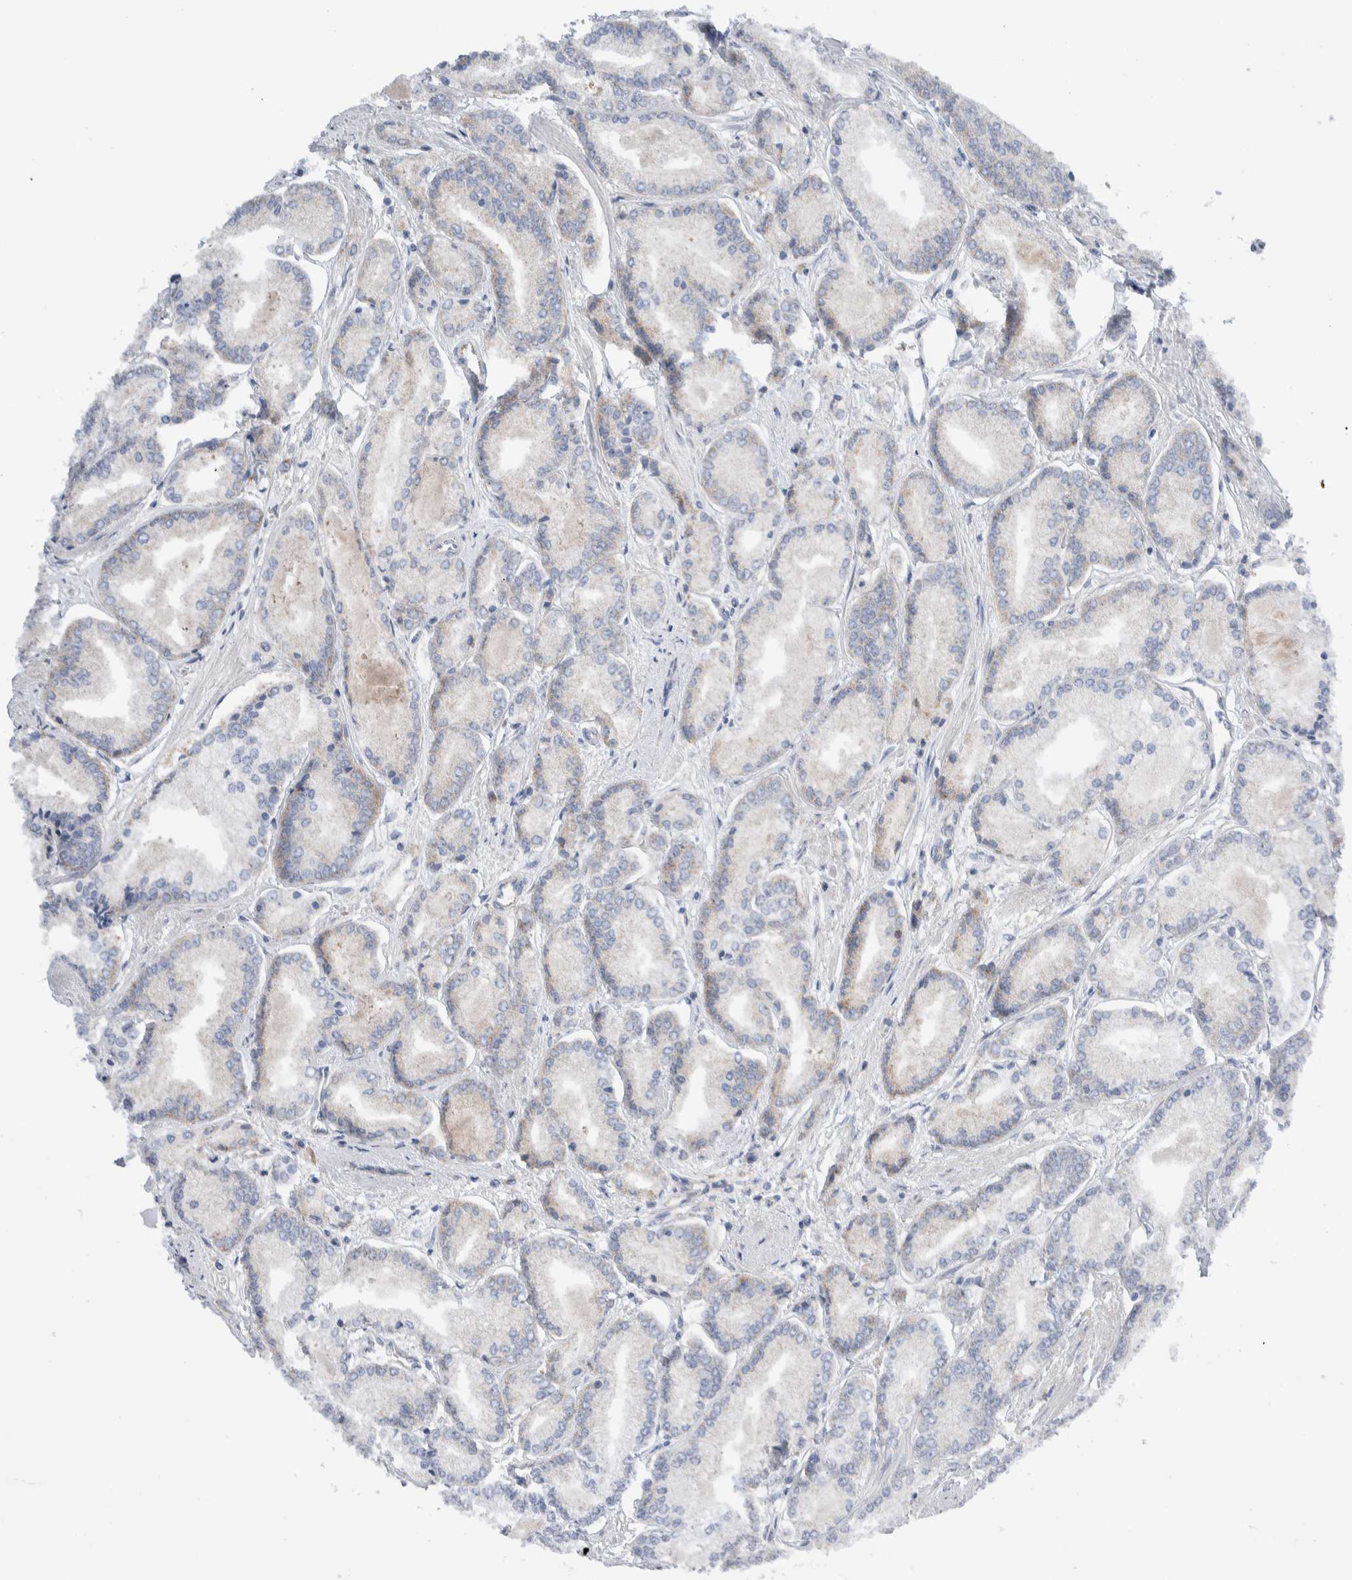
{"staining": {"intensity": "negative", "quantity": "none", "location": "none"}, "tissue": "prostate cancer", "cell_type": "Tumor cells", "image_type": "cancer", "snomed": [{"axis": "morphology", "description": "Adenocarcinoma, Low grade"}, {"axis": "topography", "description": "Prostate"}], "caption": "Immunohistochemistry histopathology image of neoplastic tissue: human prostate adenocarcinoma (low-grade) stained with DAB shows no significant protein positivity in tumor cells.", "gene": "RACK1", "patient": {"sex": "male", "age": 52}}